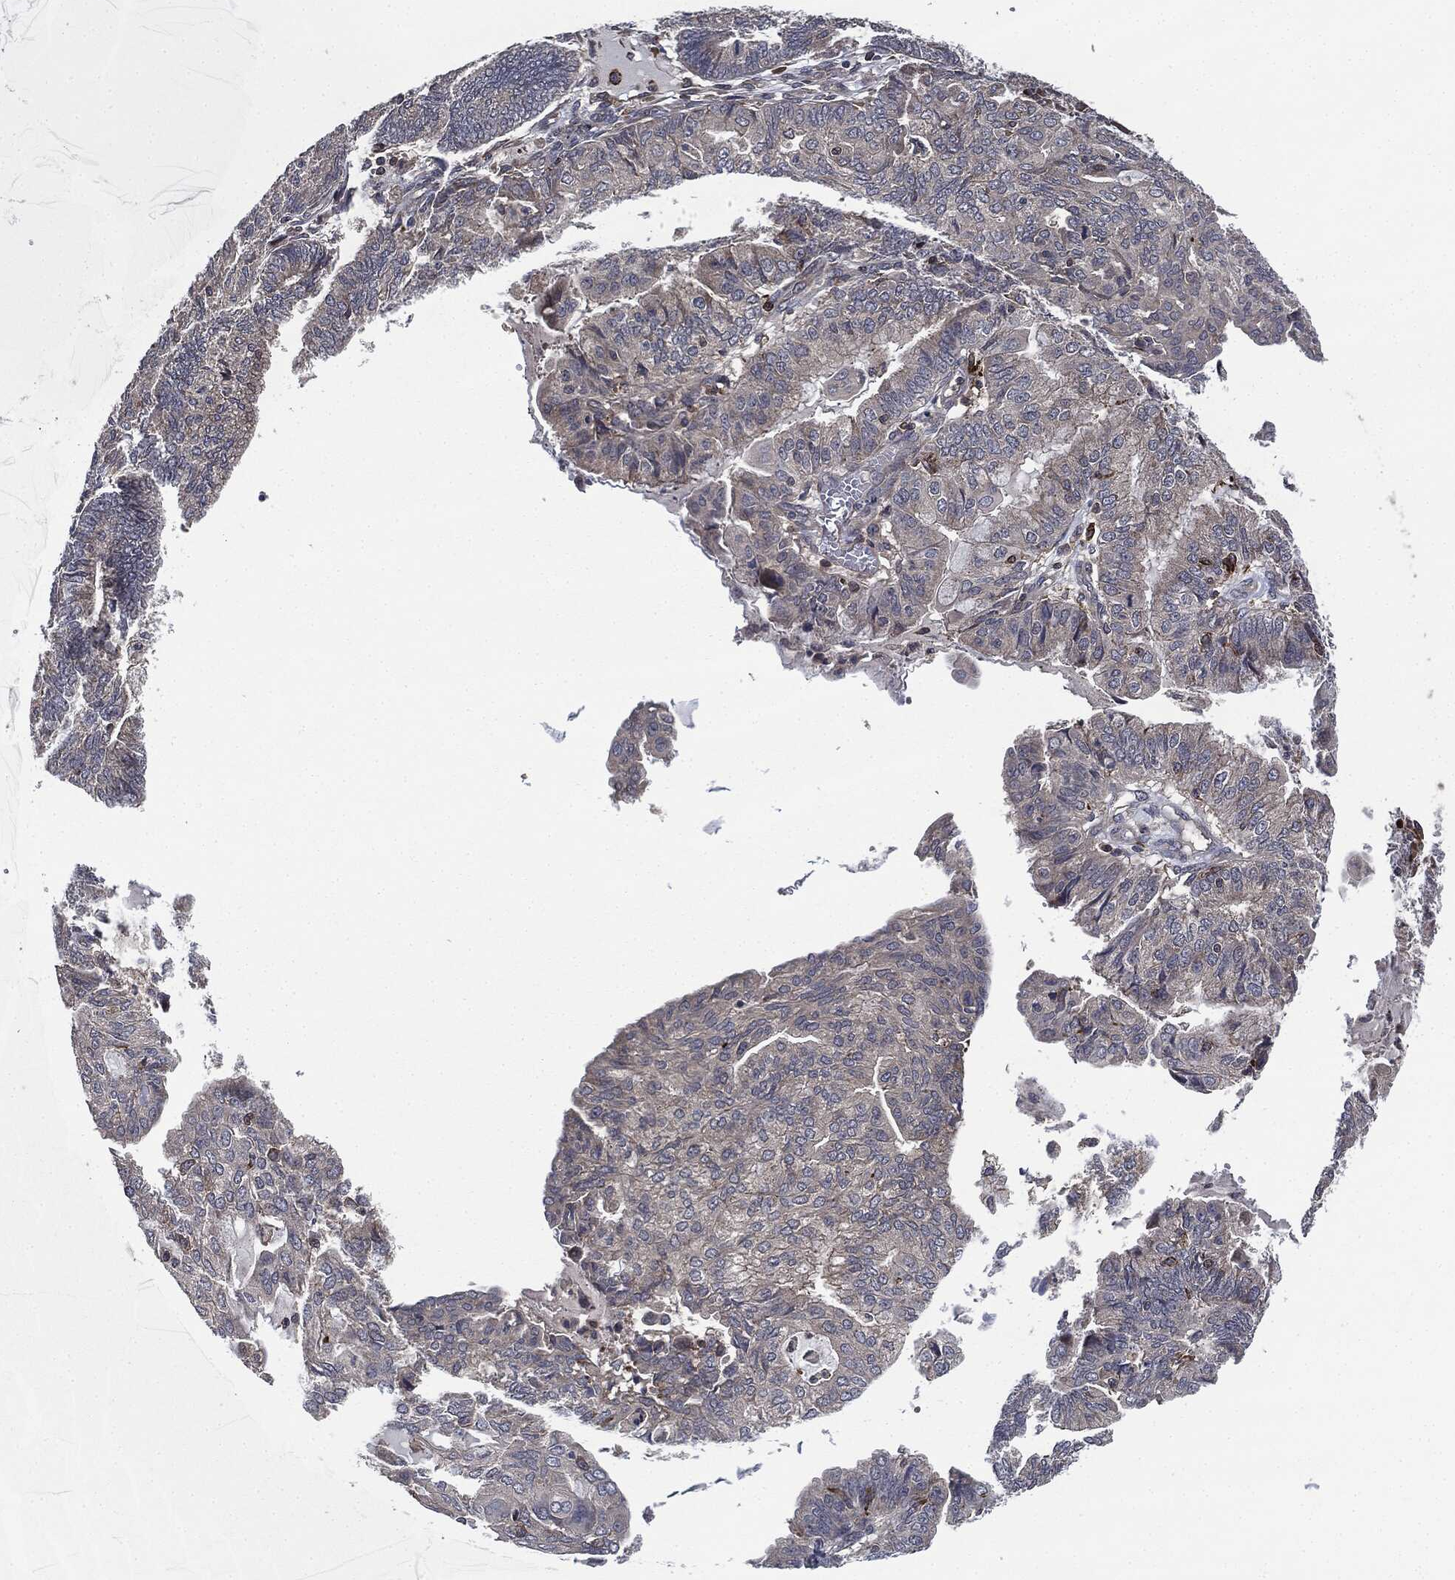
{"staining": {"intensity": "negative", "quantity": "none", "location": "none"}, "tissue": "endometrial cancer", "cell_type": "Tumor cells", "image_type": "cancer", "snomed": [{"axis": "morphology", "description": "Adenocarcinoma, NOS"}, {"axis": "topography", "description": "Endometrium"}], "caption": "IHC of endometrial adenocarcinoma shows no expression in tumor cells. (DAB immunohistochemistry (IHC), high magnification).", "gene": "UBR1", "patient": {"sex": "female", "age": 82}}